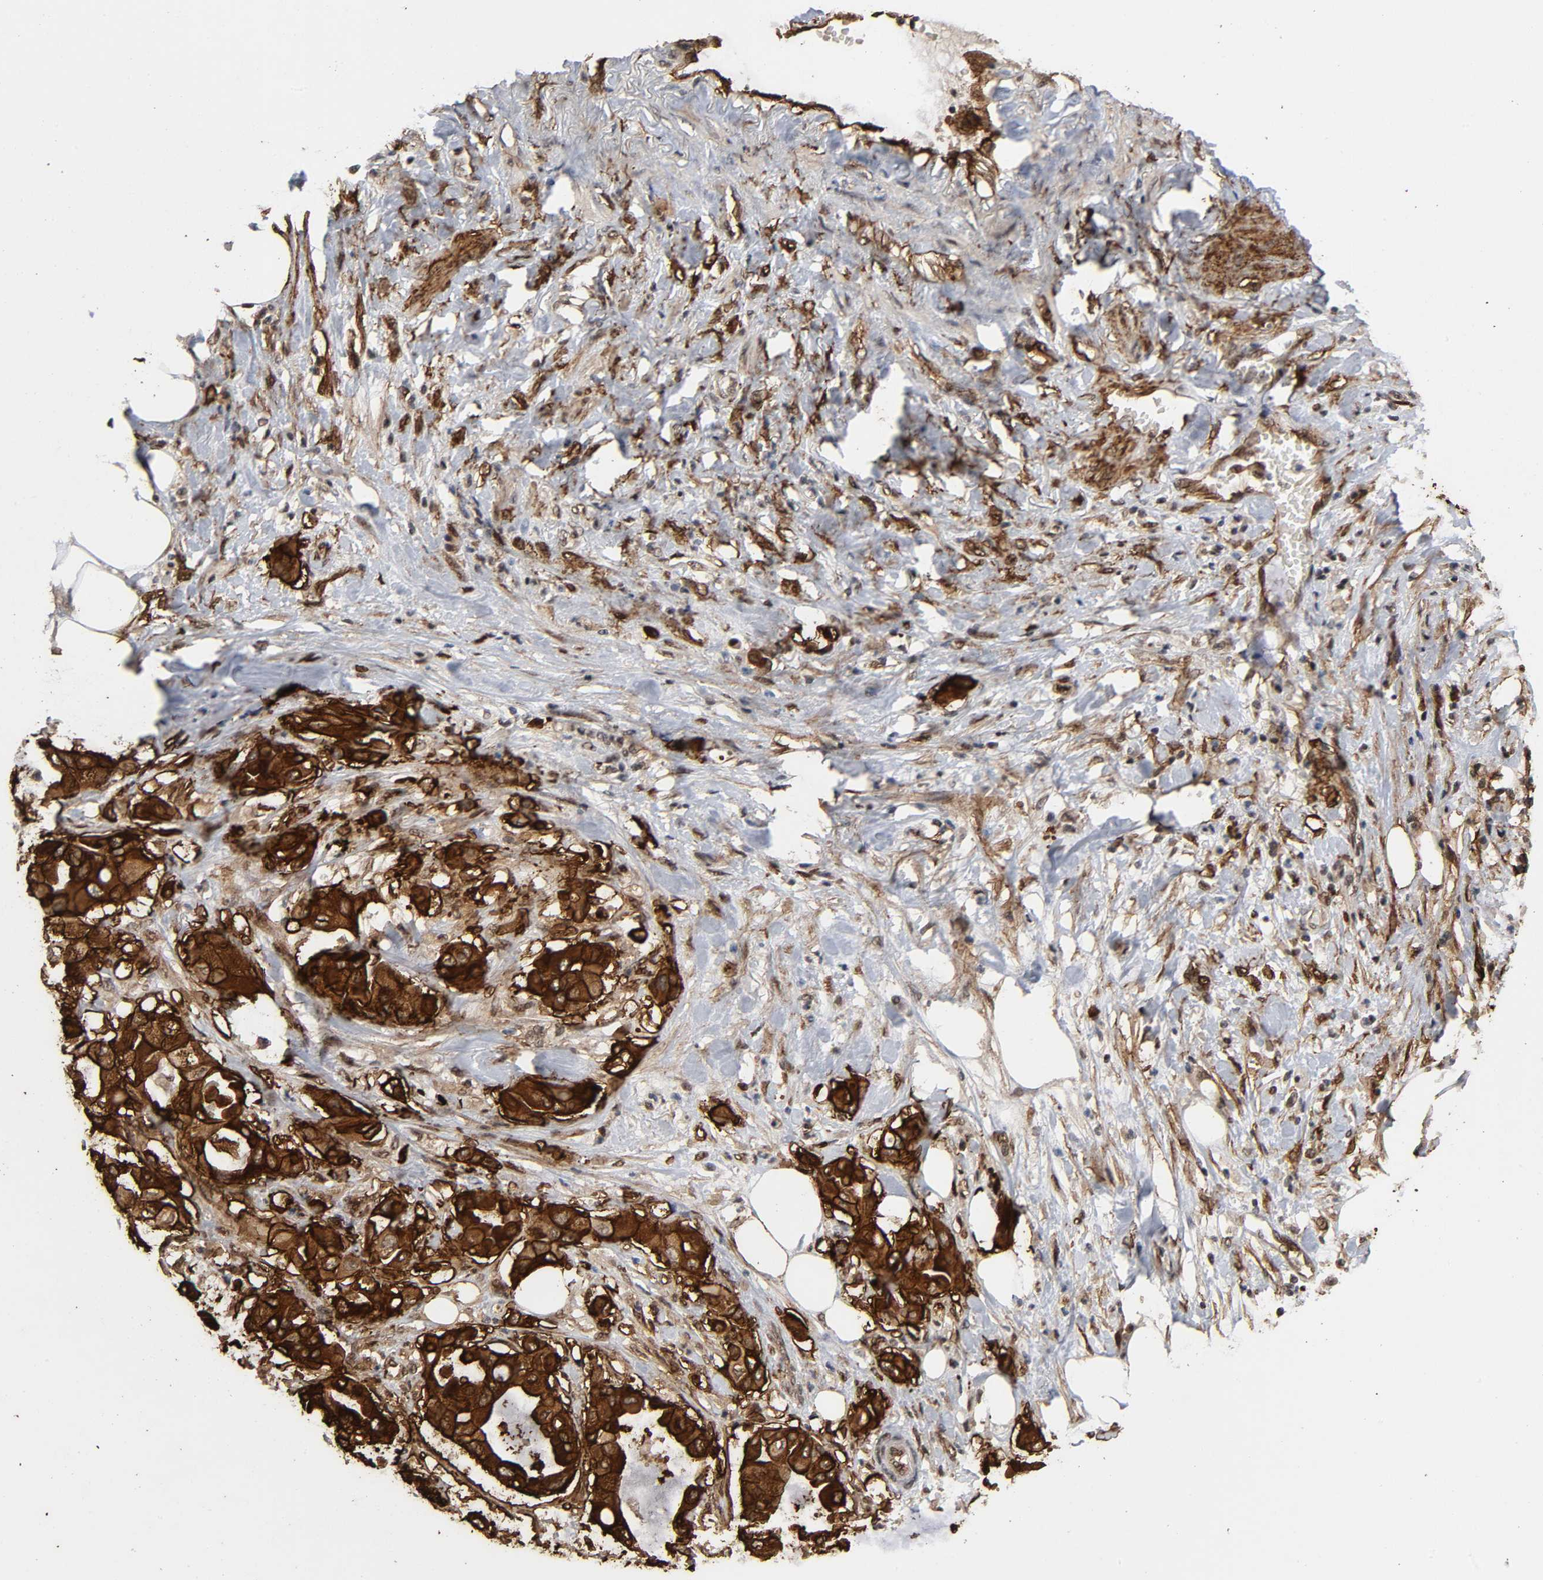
{"staining": {"intensity": "strong", "quantity": ">75%", "location": "cytoplasmic/membranous,nuclear"}, "tissue": "pancreatic cancer", "cell_type": "Tumor cells", "image_type": "cancer", "snomed": [{"axis": "morphology", "description": "Adenocarcinoma, NOS"}, {"axis": "morphology", "description": "Adenocarcinoma, metastatic, NOS"}, {"axis": "topography", "description": "Lymph node"}, {"axis": "topography", "description": "Pancreas"}, {"axis": "topography", "description": "Duodenum"}], "caption": "Immunohistochemistry (IHC) micrograph of human adenocarcinoma (pancreatic) stained for a protein (brown), which shows high levels of strong cytoplasmic/membranous and nuclear expression in about >75% of tumor cells.", "gene": "AHNAK2", "patient": {"sex": "female", "age": 64}}